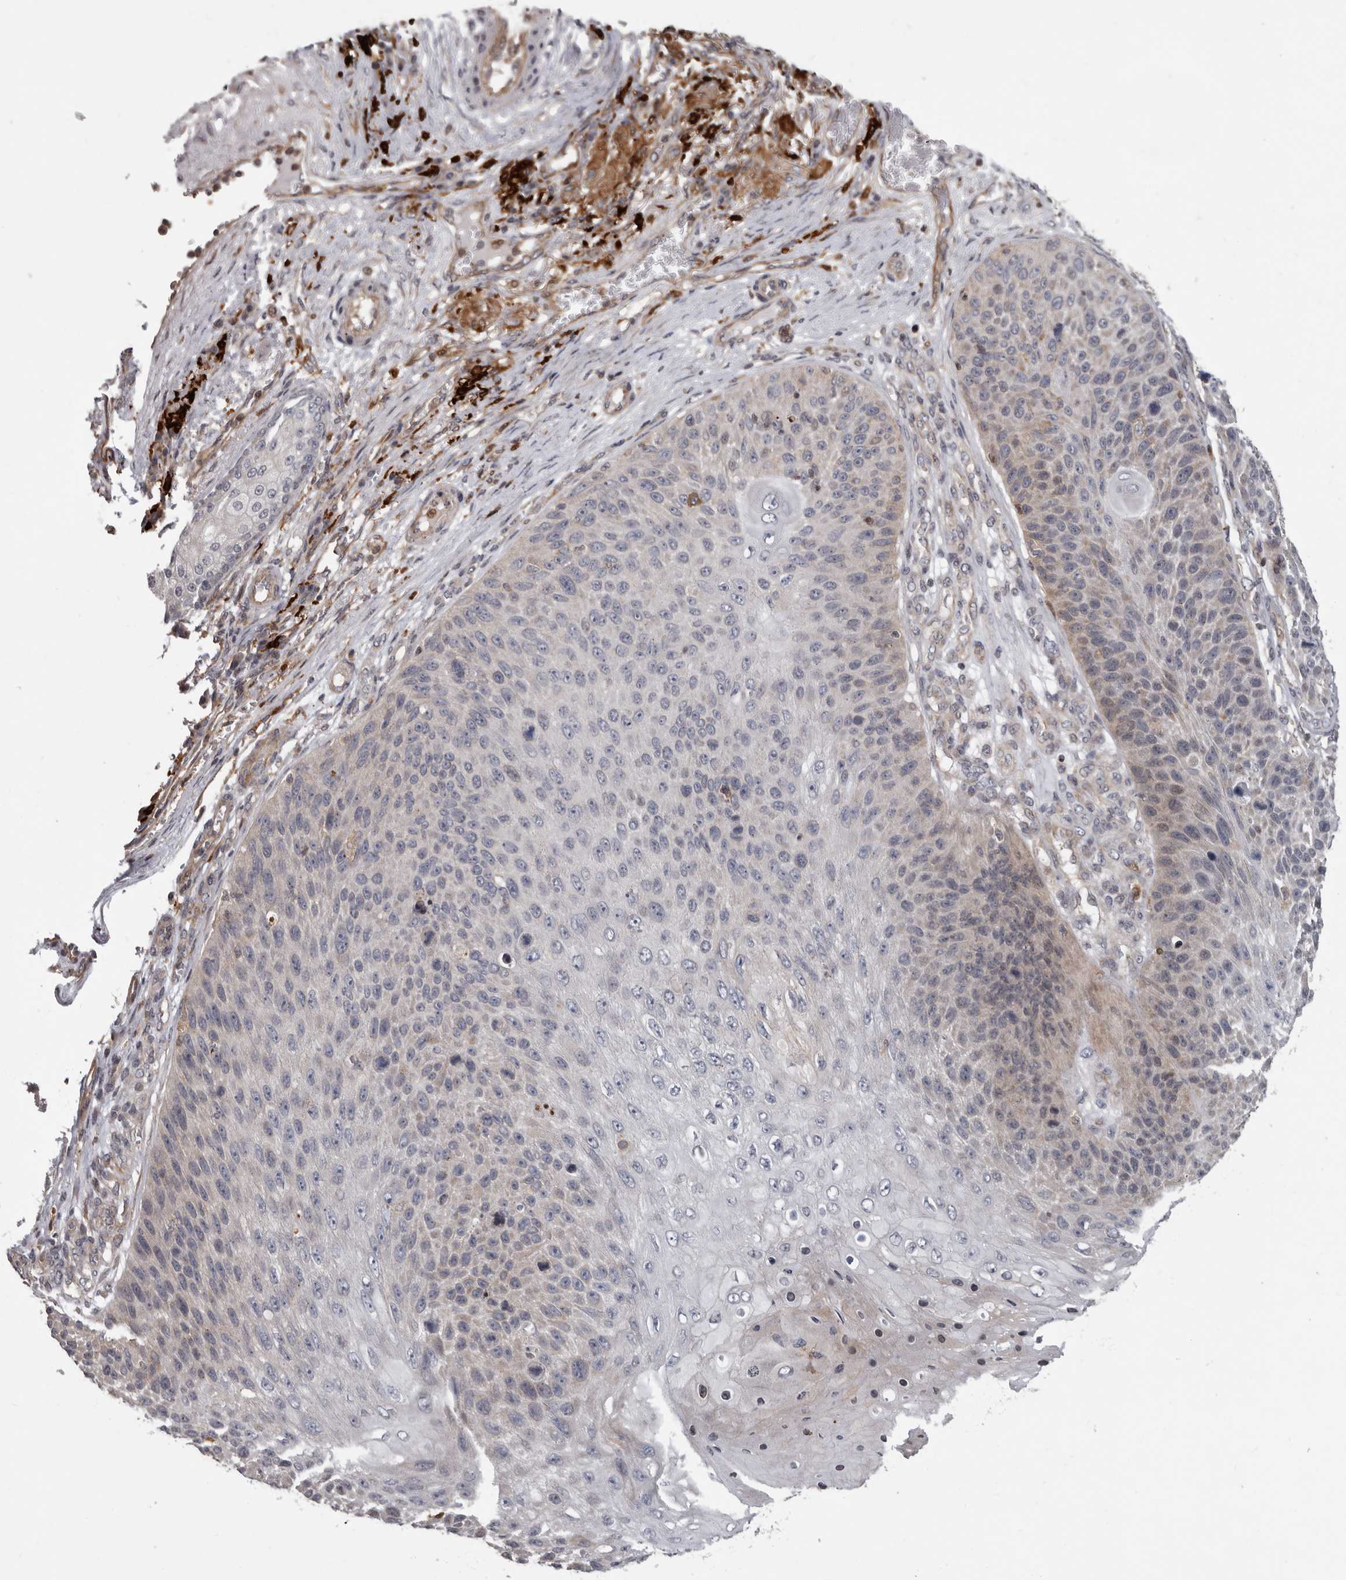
{"staining": {"intensity": "negative", "quantity": "none", "location": "none"}, "tissue": "skin cancer", "cell_type": "Tumor cells", "image_type": "cancer", "snomed": [{"axis": "morphology", "description": "Squamous cell carcinoma, NOS"}, {"axis": "topography", "description": "Skin"}], "caption": "High magnification brightfield microscopy of skin cancer stained with DAB (brown) and counterstained with hematoxylin (blue): tumor cells show no significant positivity. (Brightfield microscopy of DAB immunohistochemistry at high magnification).", "gene": "FGFR4", "patient": {"sex": "female", "age": 88}}